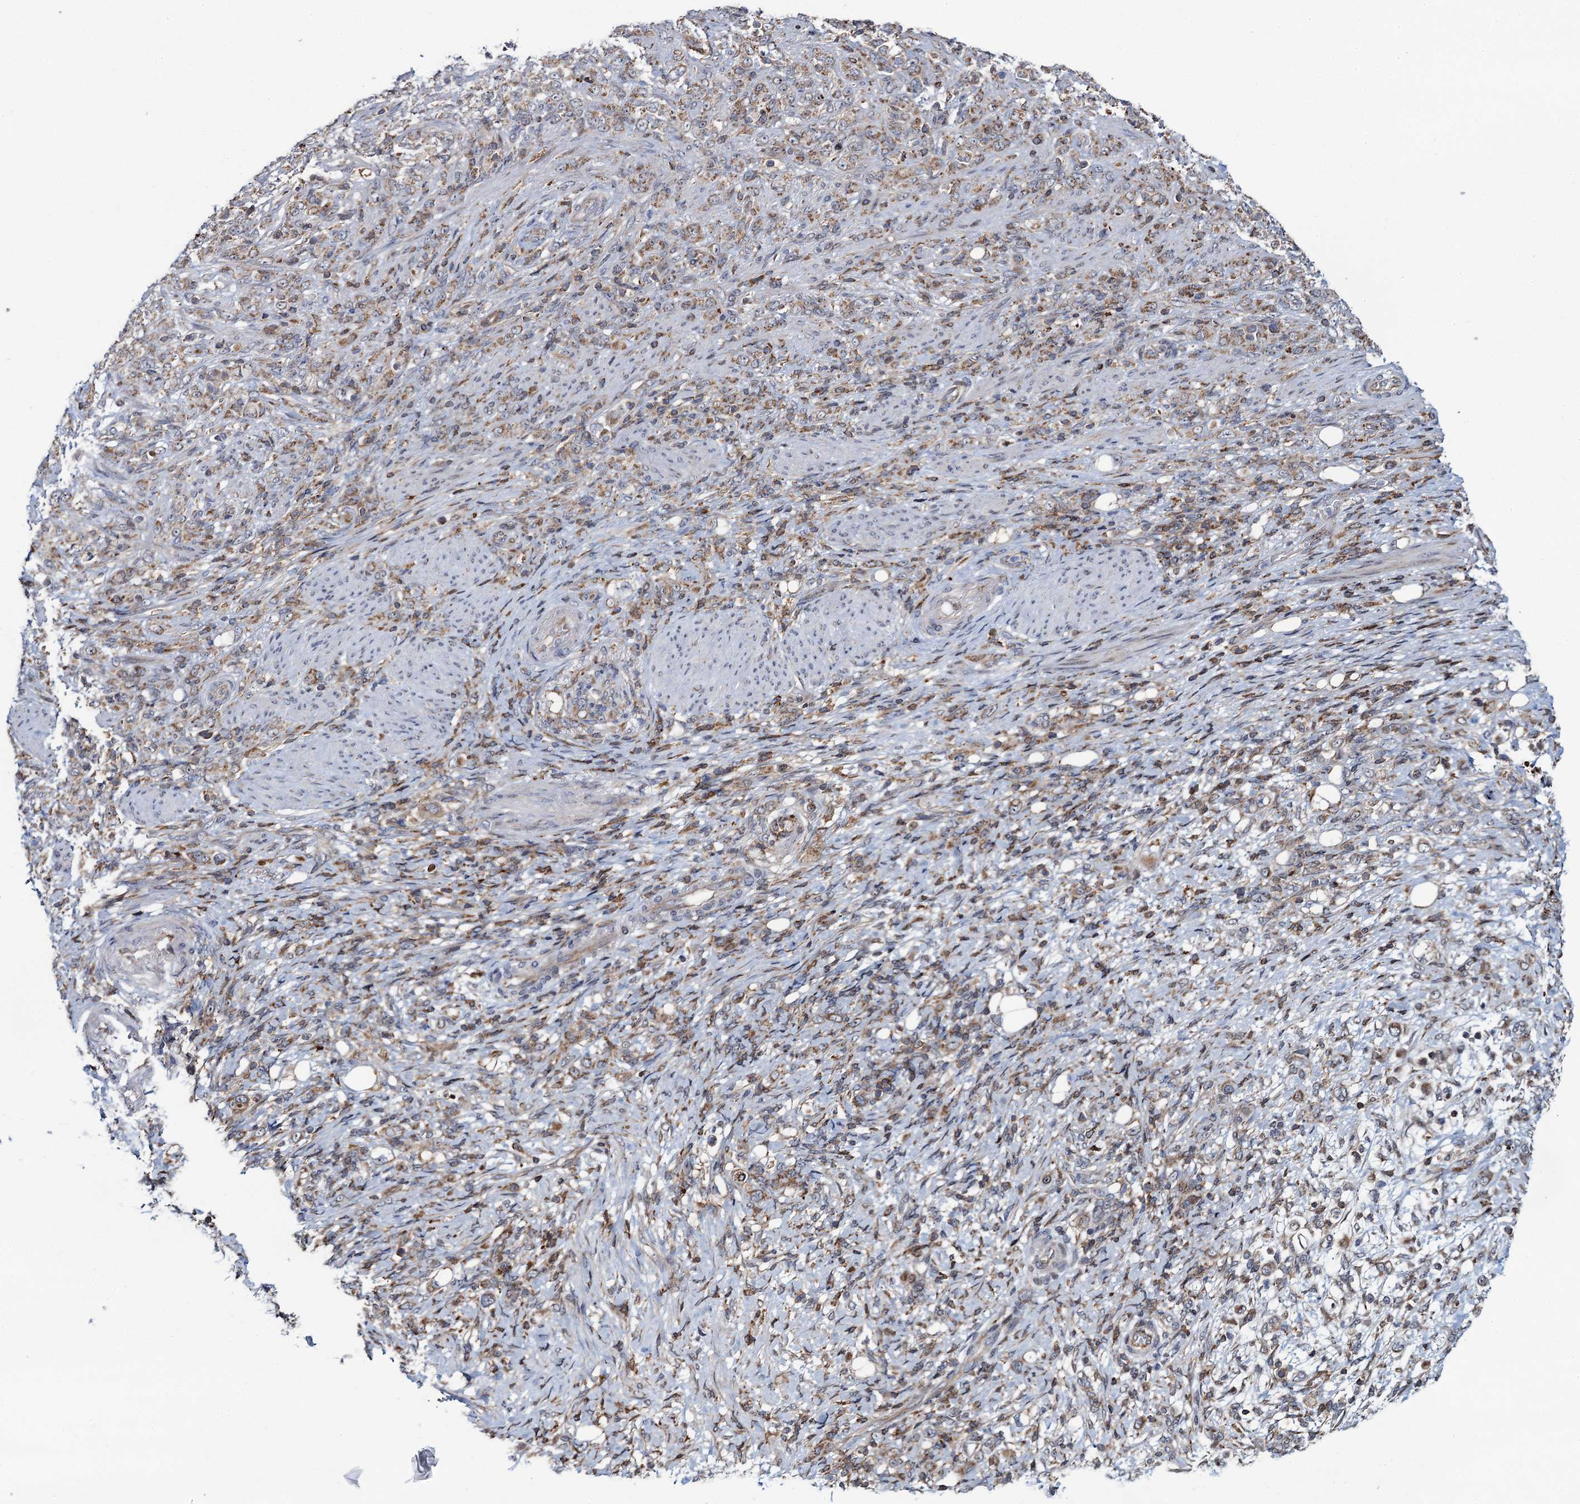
{"staining": {"intensity": "moderate", "quantity": "<25%", "location": "cytoplasmic/membranous"}, "tissue": "stomach cancer", "cell_type": "Tumor cells", "image_type": "cancer", "snomed": [{"axis": "morphology", "description": "Adenocarcinoma, NOS"}, {"axis": "topography", "description": "Stomach"}], "caption": "Human adenocarcinoma (stomach) stained with a brown dye demonstrates moderate cytoplasmic/membranous positive positivity in approximately <25% of tumor cells.", "gene": "CCDC102A", "patient": {"sex": "female", "age": 79}}